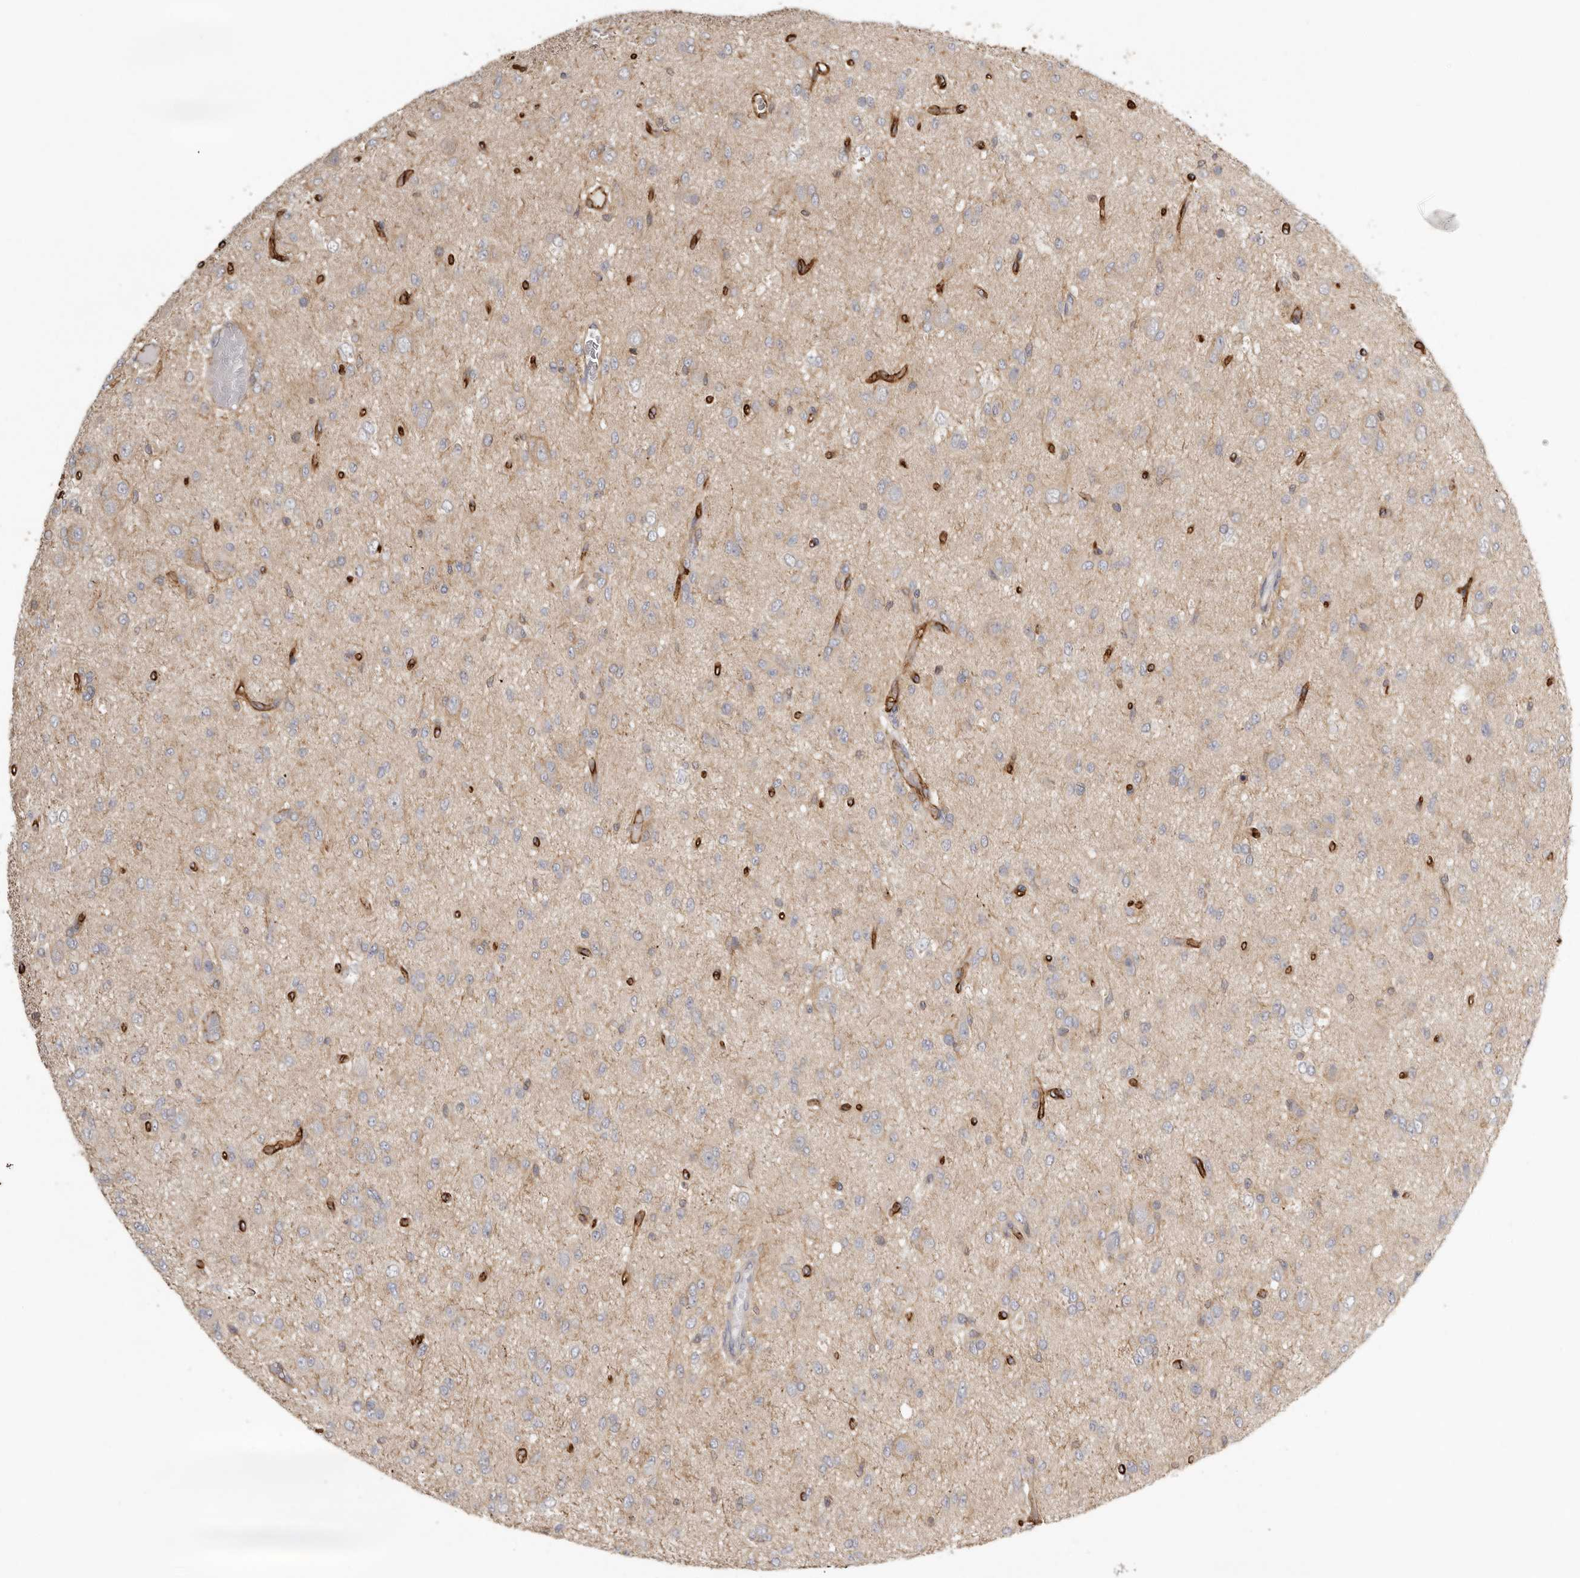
{"staining": {"intensity": "weak", "quantity": "<25%", "location": "cytoplasmic/membranous"}, "tissue": "glioma", "cell_type": "Tumor cells", "image_type": "cancer", "snomed": [{"axis": "morphology", "description": "Glioma, malignant, High grade"}, {"axis": "topography", "description": "Brain"}], "caption": "This is an immunohistochemistry histopathology image of glioma. There is no expression in tumor cells.", "gene": "MSRB2", "patient": {"sex": "female", "age": 59}}